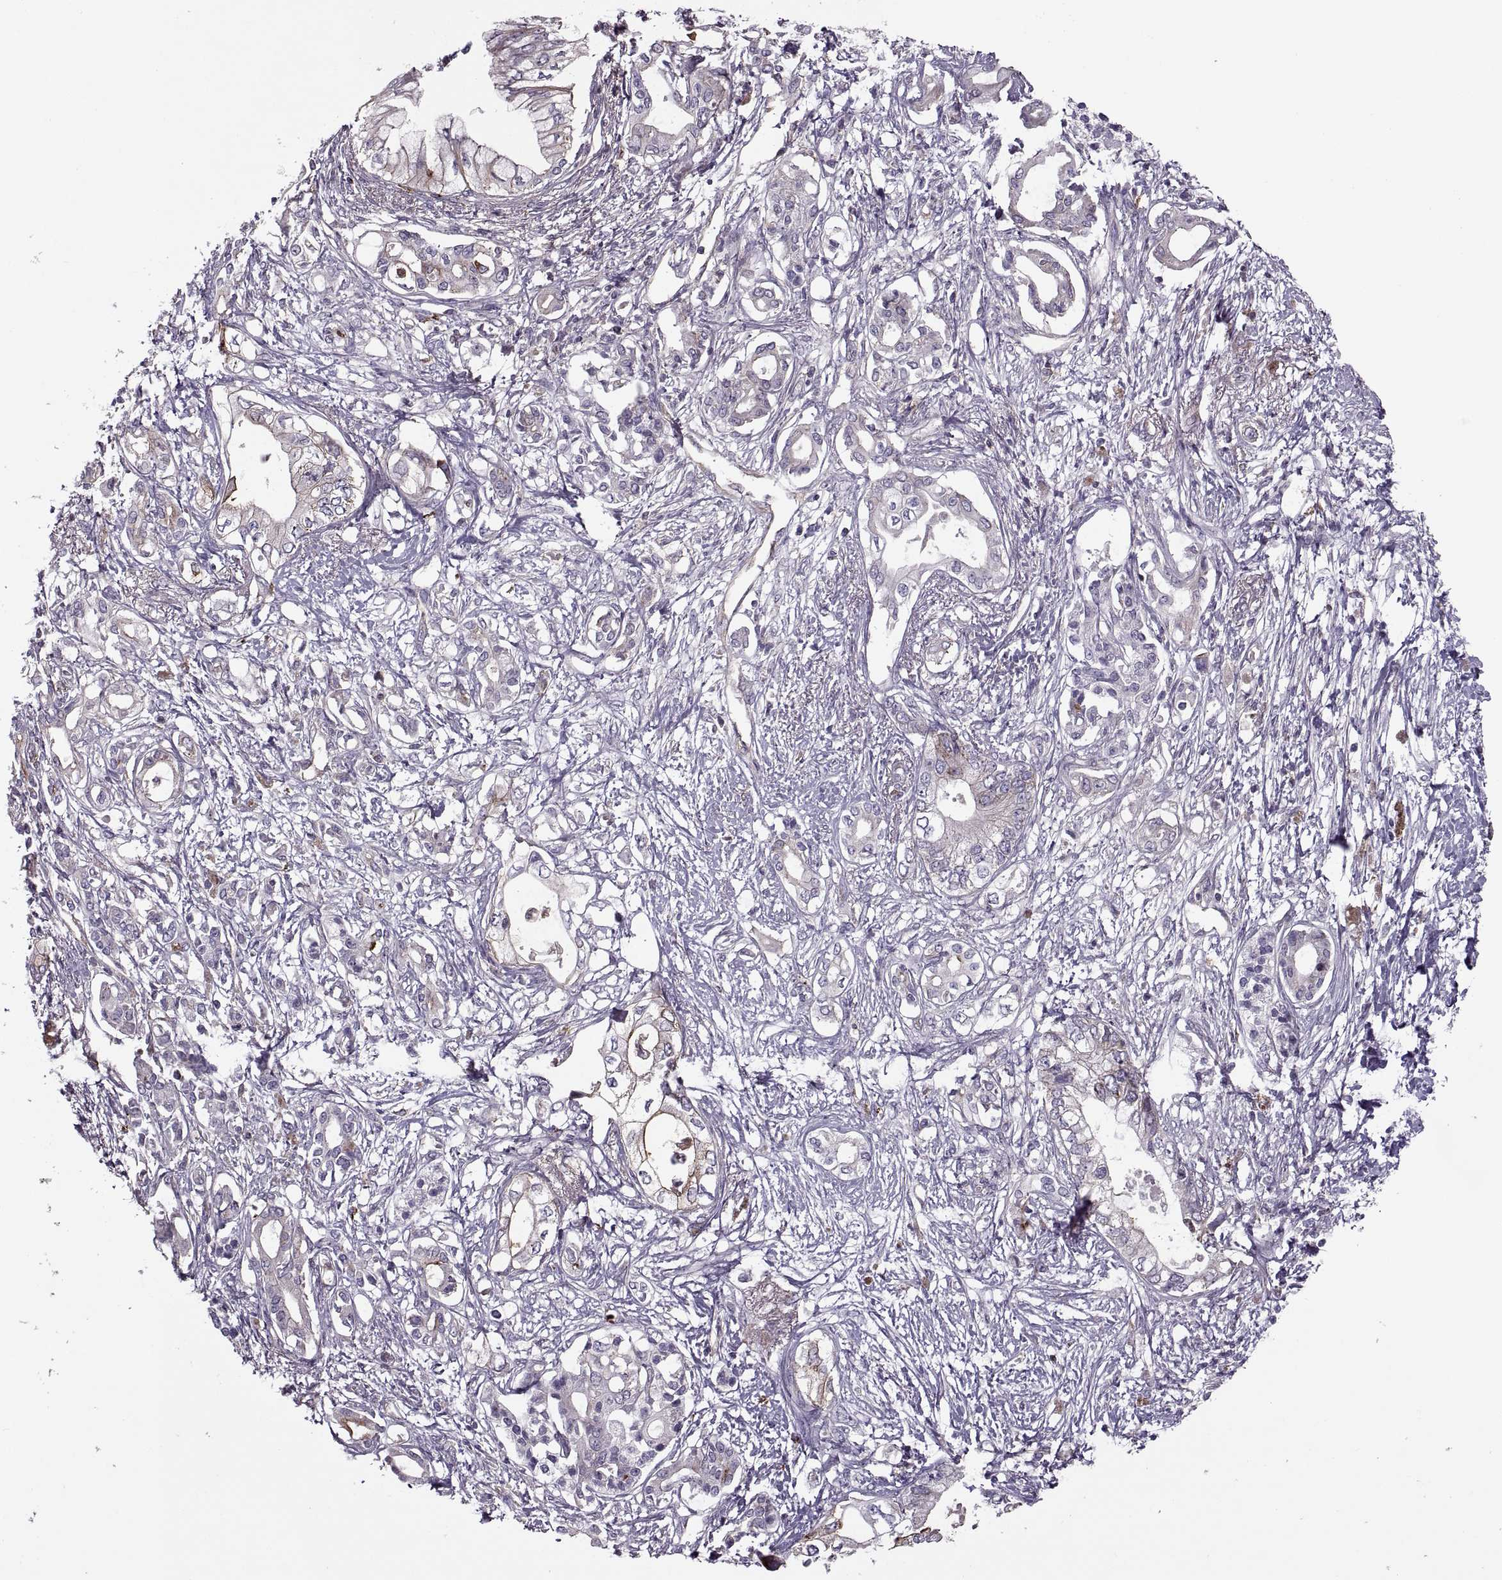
{"staining": {"intensity": "negative", "quantity": "none", "location": "none"}, "tissue": "pancreatic cancer", "cell_type": "Tumor cells", "image_type": "cancer", "snomed": [{"axis": "morphology", "description": "Adenocarcinoma, NOS"}, {"axis": "topography", "description": "Pancreas"}], "caption": "IHC histopathology image of neoplastic tissue: pancreatic cancer stained with DAB (3,3'-diaminobenzidine) demonstrates no significant protein positivity in tumor cells.", "gene": "SLC2A3", "patient": {"sex": "female", "age": 63}}